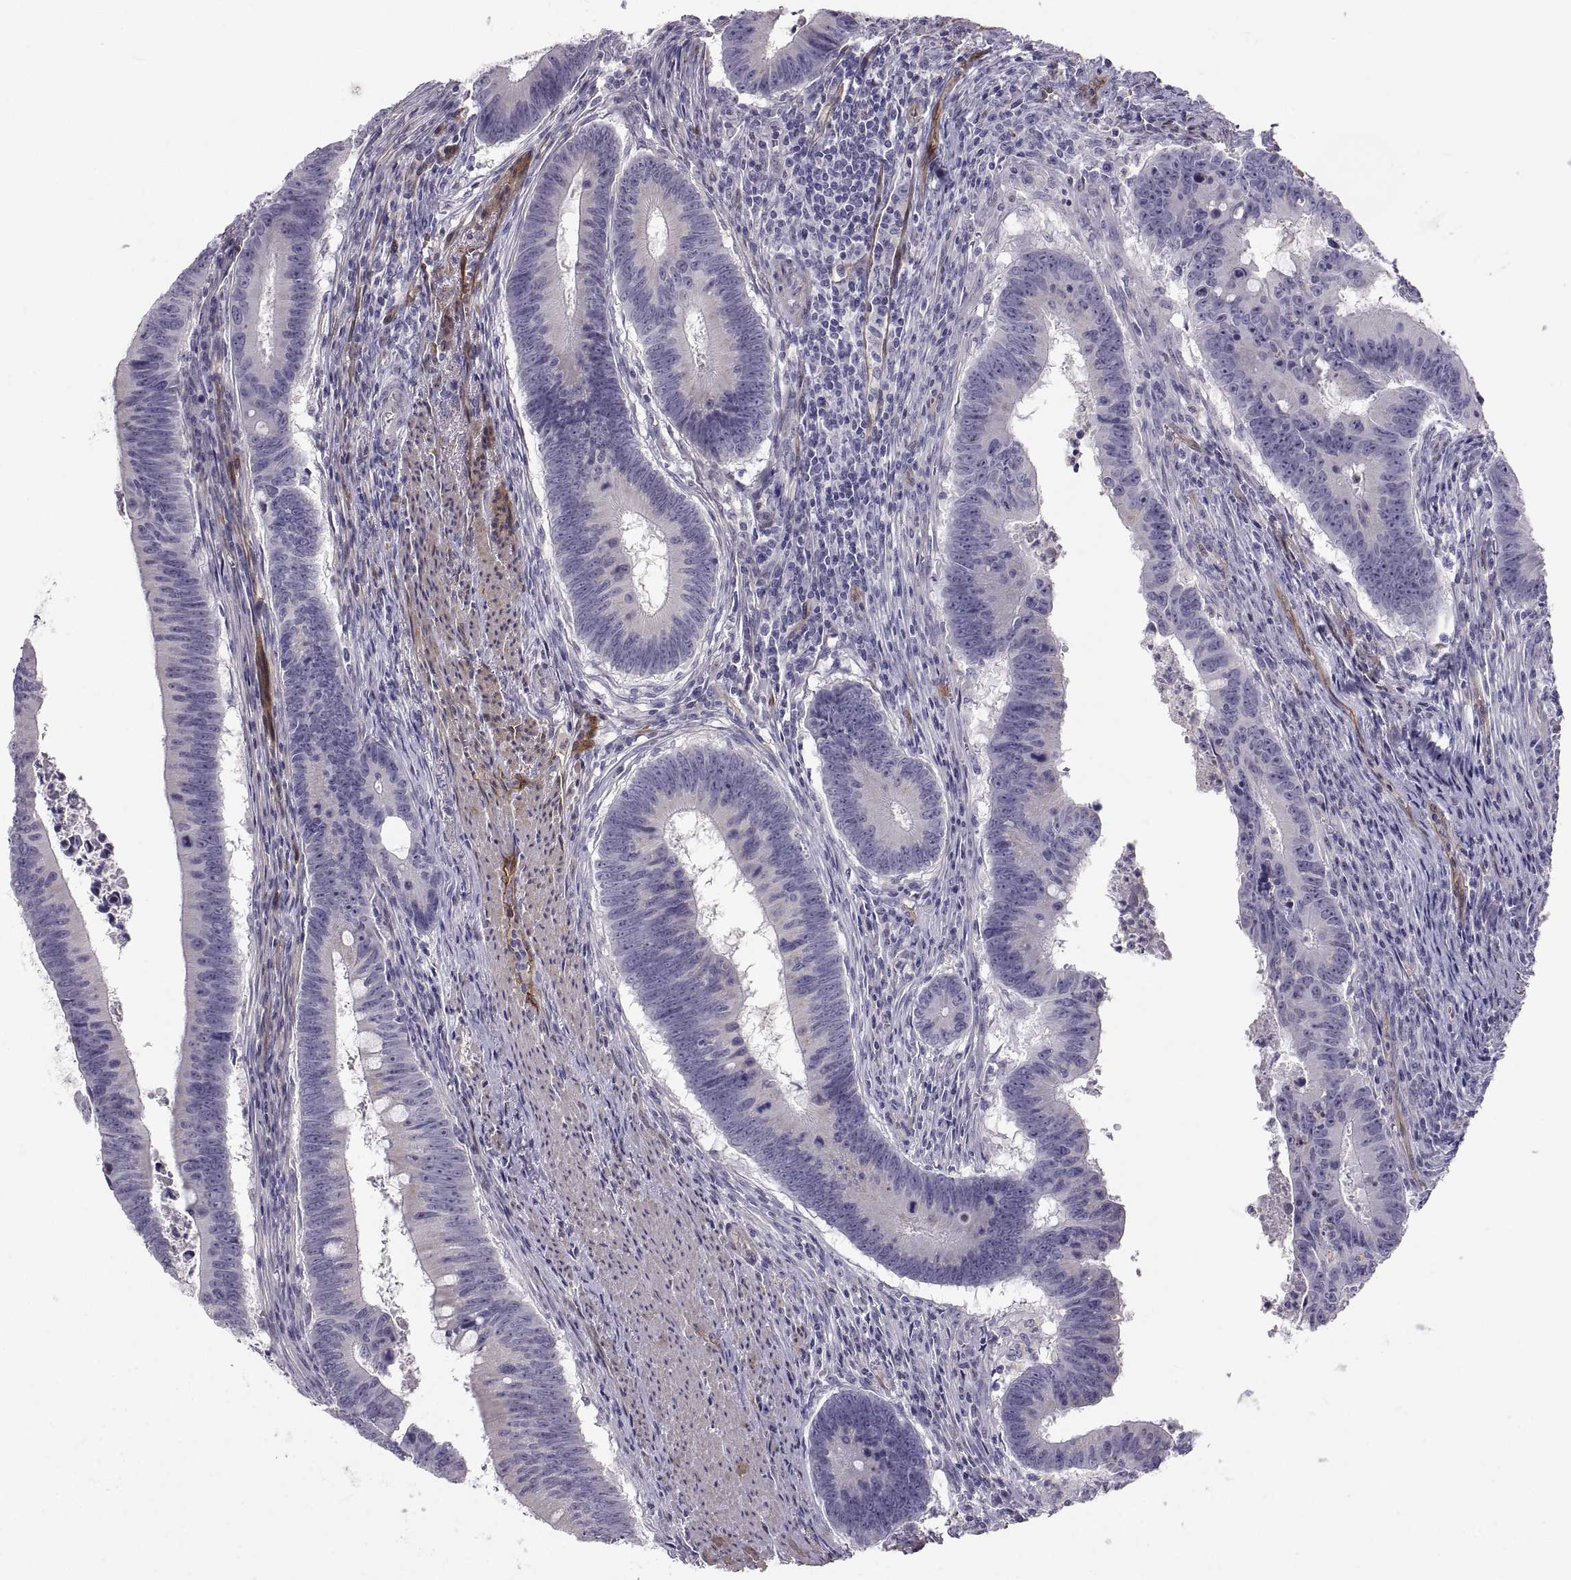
{"staining": {"intensity": "negative", "quantity": "none", "location": "none"}, "tissue": "colorectal cancer", "cell_type": "Tumor cells", "image_type": "cancer", "snomed": [{"axis": "morphology", "description": "Adenocarcinoma, NOS"}, {"axis": "topography", "description": "Colon"}], "caption": "Tumor cells show no significant protein staining in colorectal cancer (adenocarcinoma). (DAB (3,3'-diaminobenzidine) IHC with hematoxylin counter stain).", "gene": "PGM5", "patient": {"sex": "female", "age": 87}}